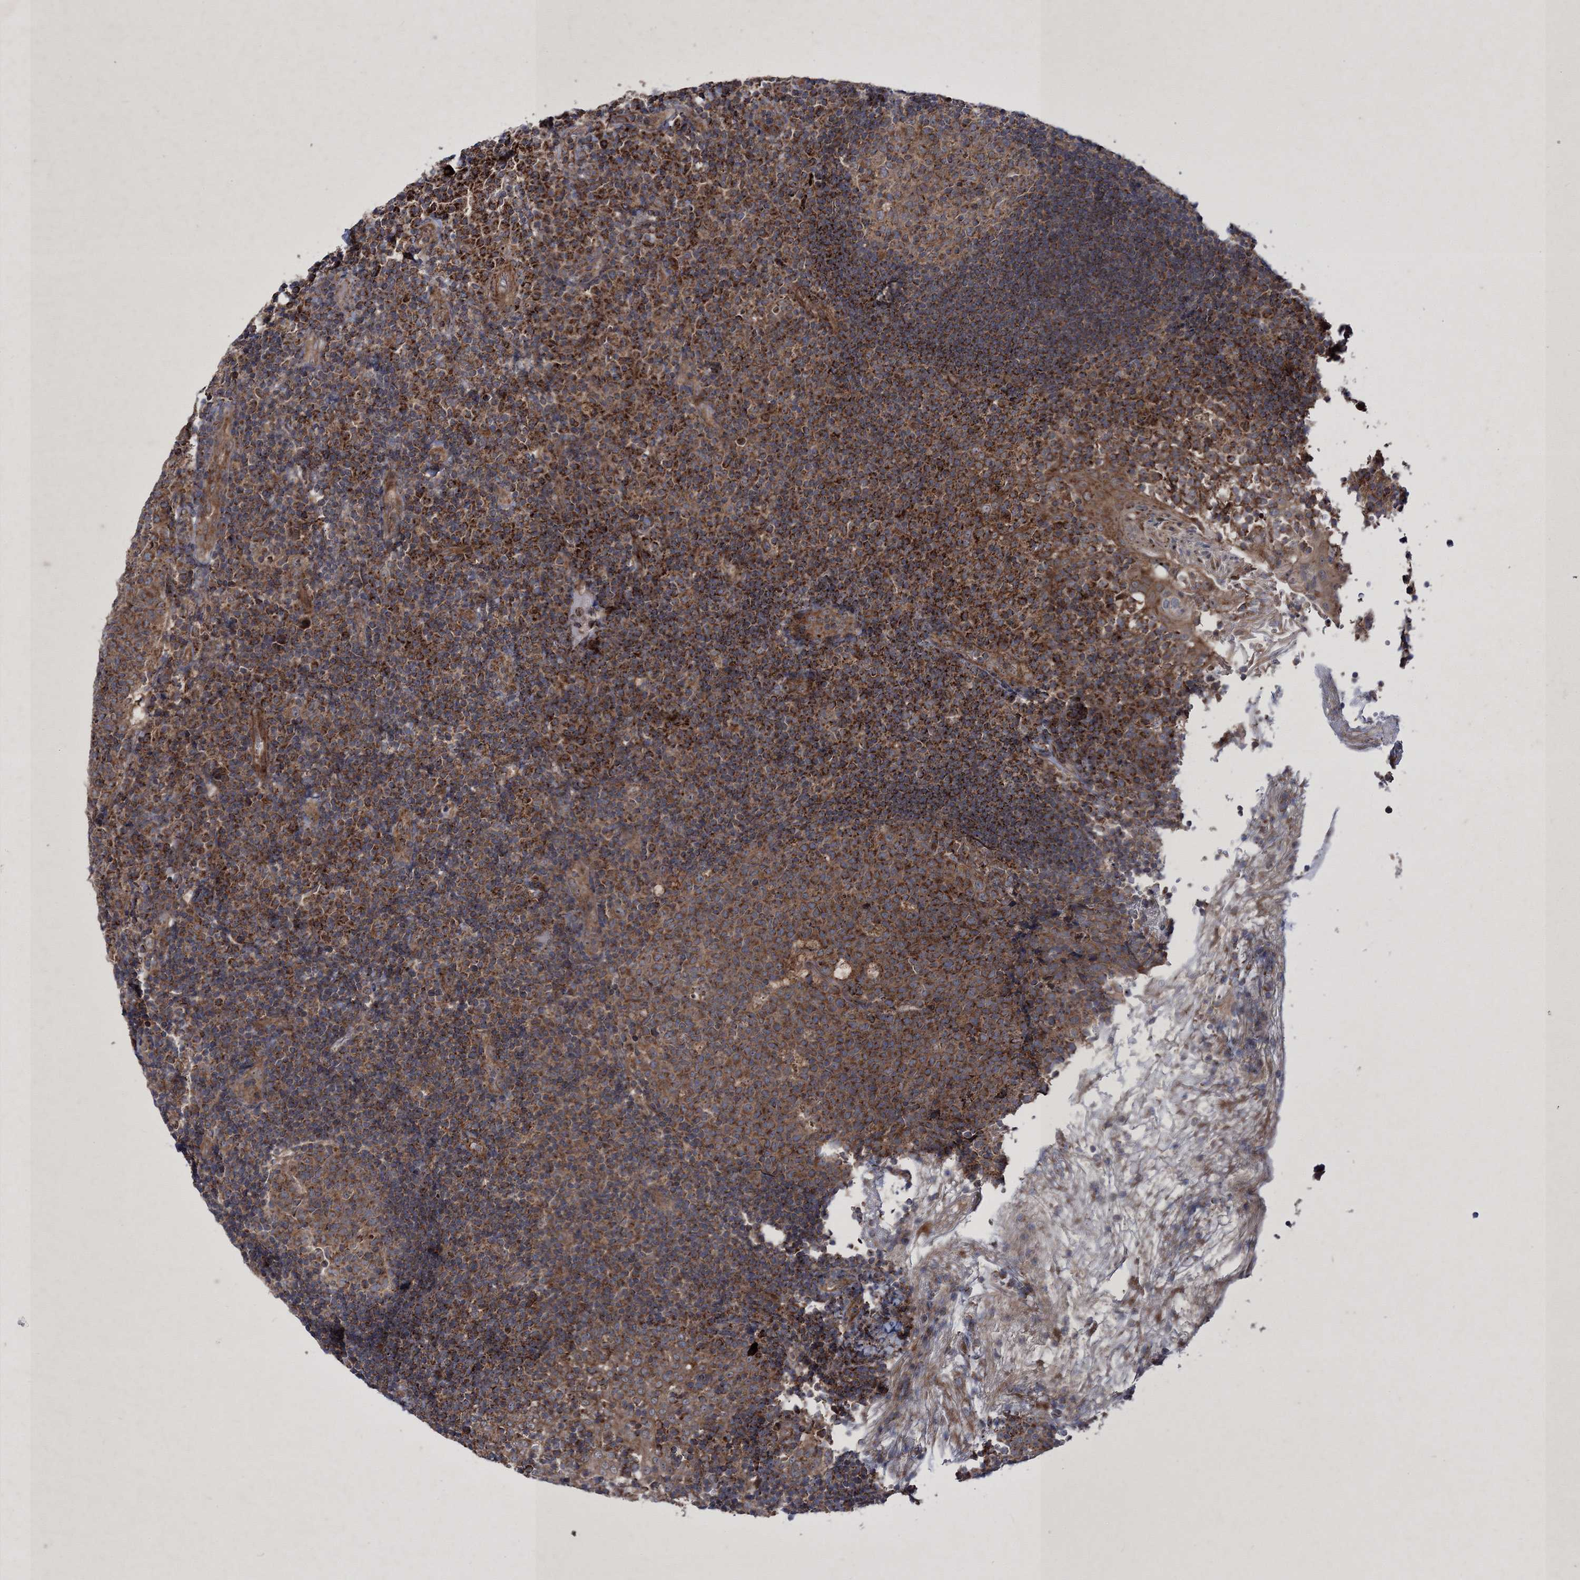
{"staining": {"intensity": "moderate", "quantity": "<25%", "location": "cytoplasmic/membranous"}, "tissue": "tonsil", "cell_type": "Germinal center cells", "image_type": "normal", "snomed": [{"axis": "morphology", "description": "Normal tissue, NOS"}, {"axis": "topography", "description": "Tonsil"}], "caption": "A low amount of moderate cytoplasmic/membranous expression is present in approximately <25% of germinal center cells in unremarkable tonsil.", "gene": "SCRN3", "patient": {"sex": "female", "age": 40}}